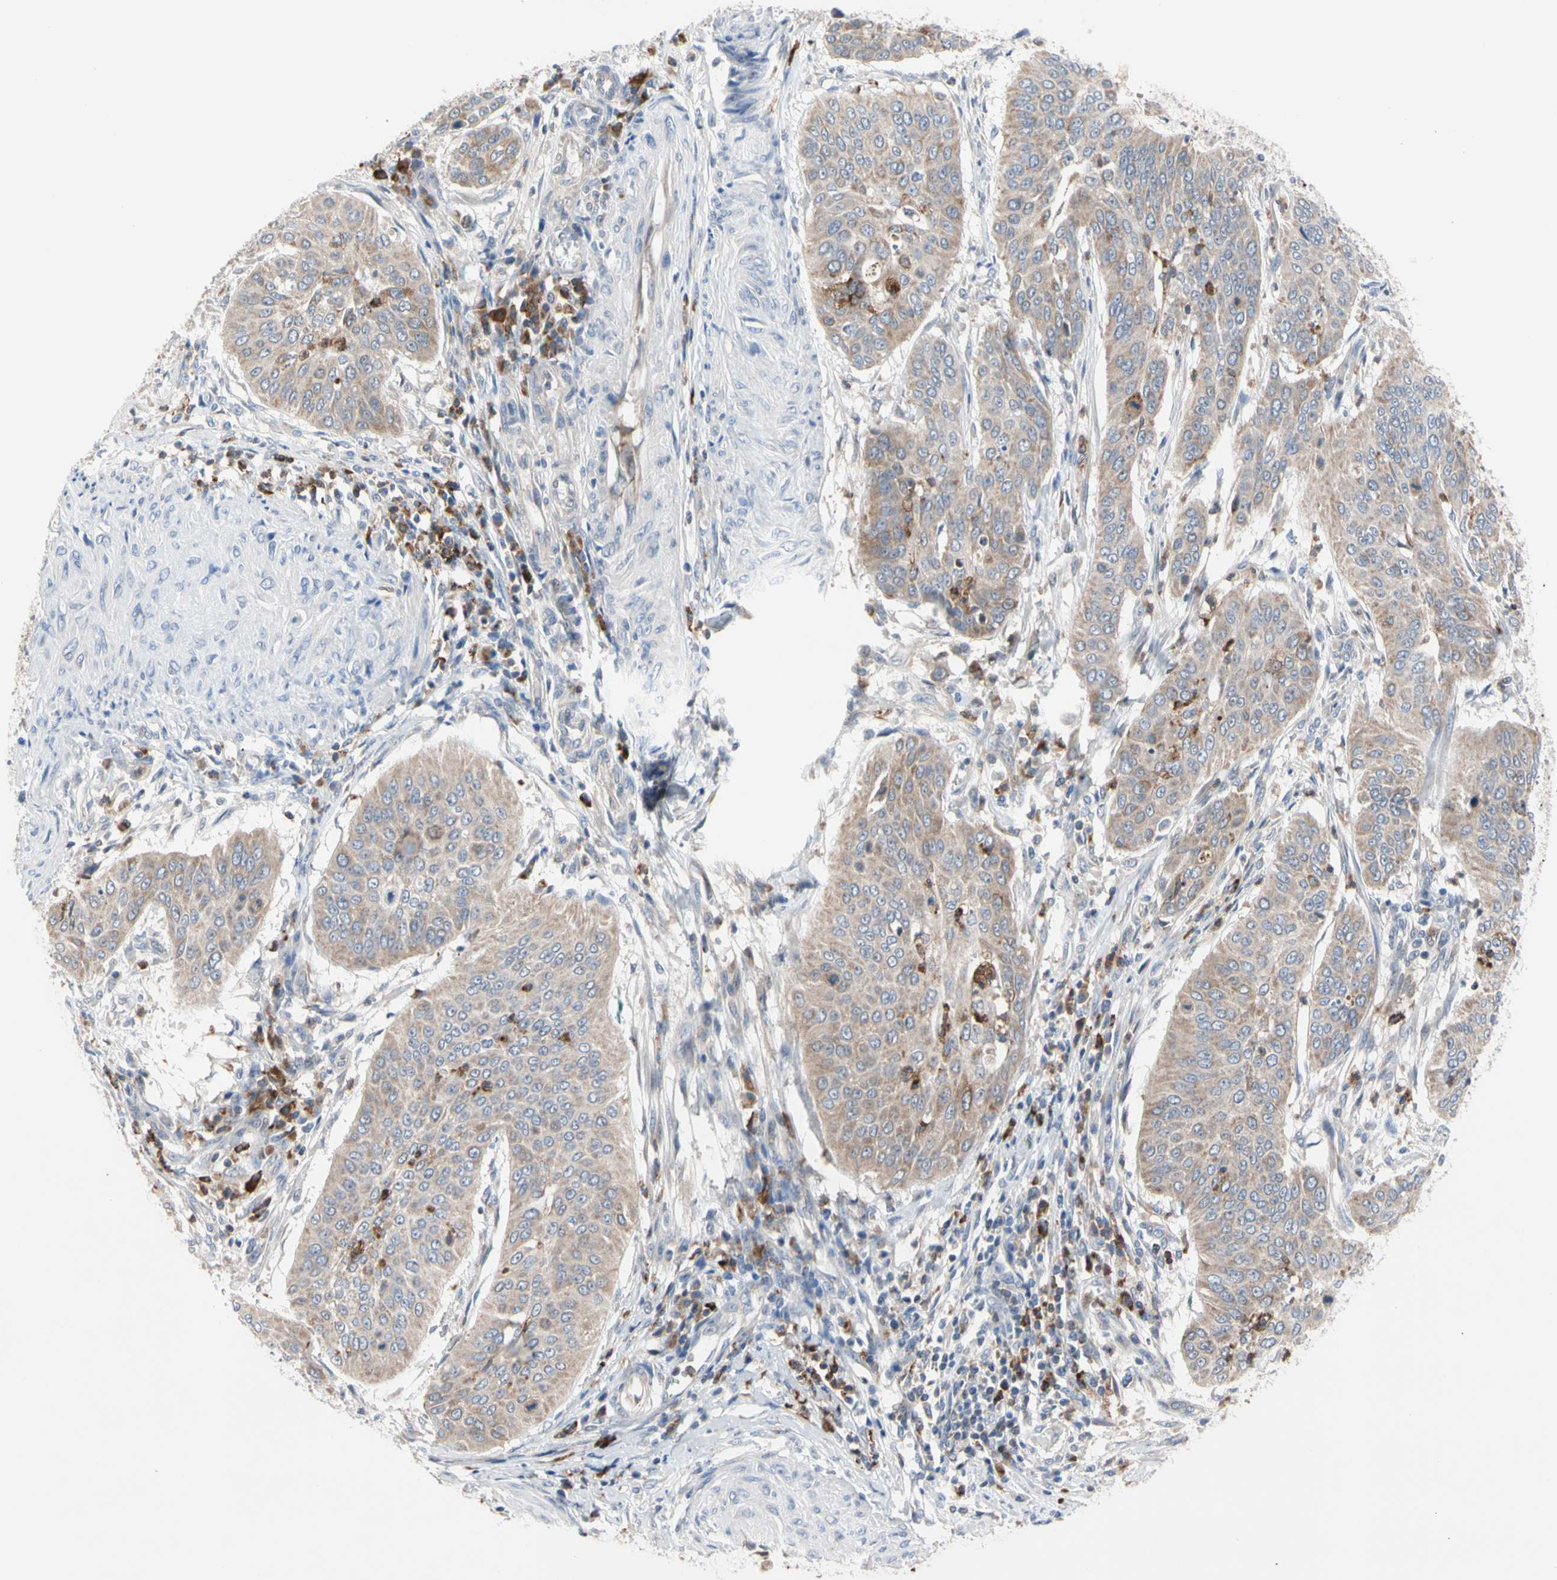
{"staining": {"intensity": "weak", "quantity": ">75%", "location": "cytoplasmic/membranous"}, "tissue": "cervical cancer", "cell_type": "Tumor cells", "image_type": "cancer", "snomed": [{"axis": "morphology", "description": "Normal tissue, NOS"}, {"axis": "morphology", "description": "Squamous cell carcinoma, NOS"}, {"axis": "topography", "description": "Cervix"}], "caption": "A high-resolution photomicrograph shows immunohistochemistry (IHC) staining of cervical cancer, which displays weak cytoplasmic/membranous positivity in about >75% of tumor cells.", "gene": "MCL1", "patient": {"sex": "female", "age": 39}}